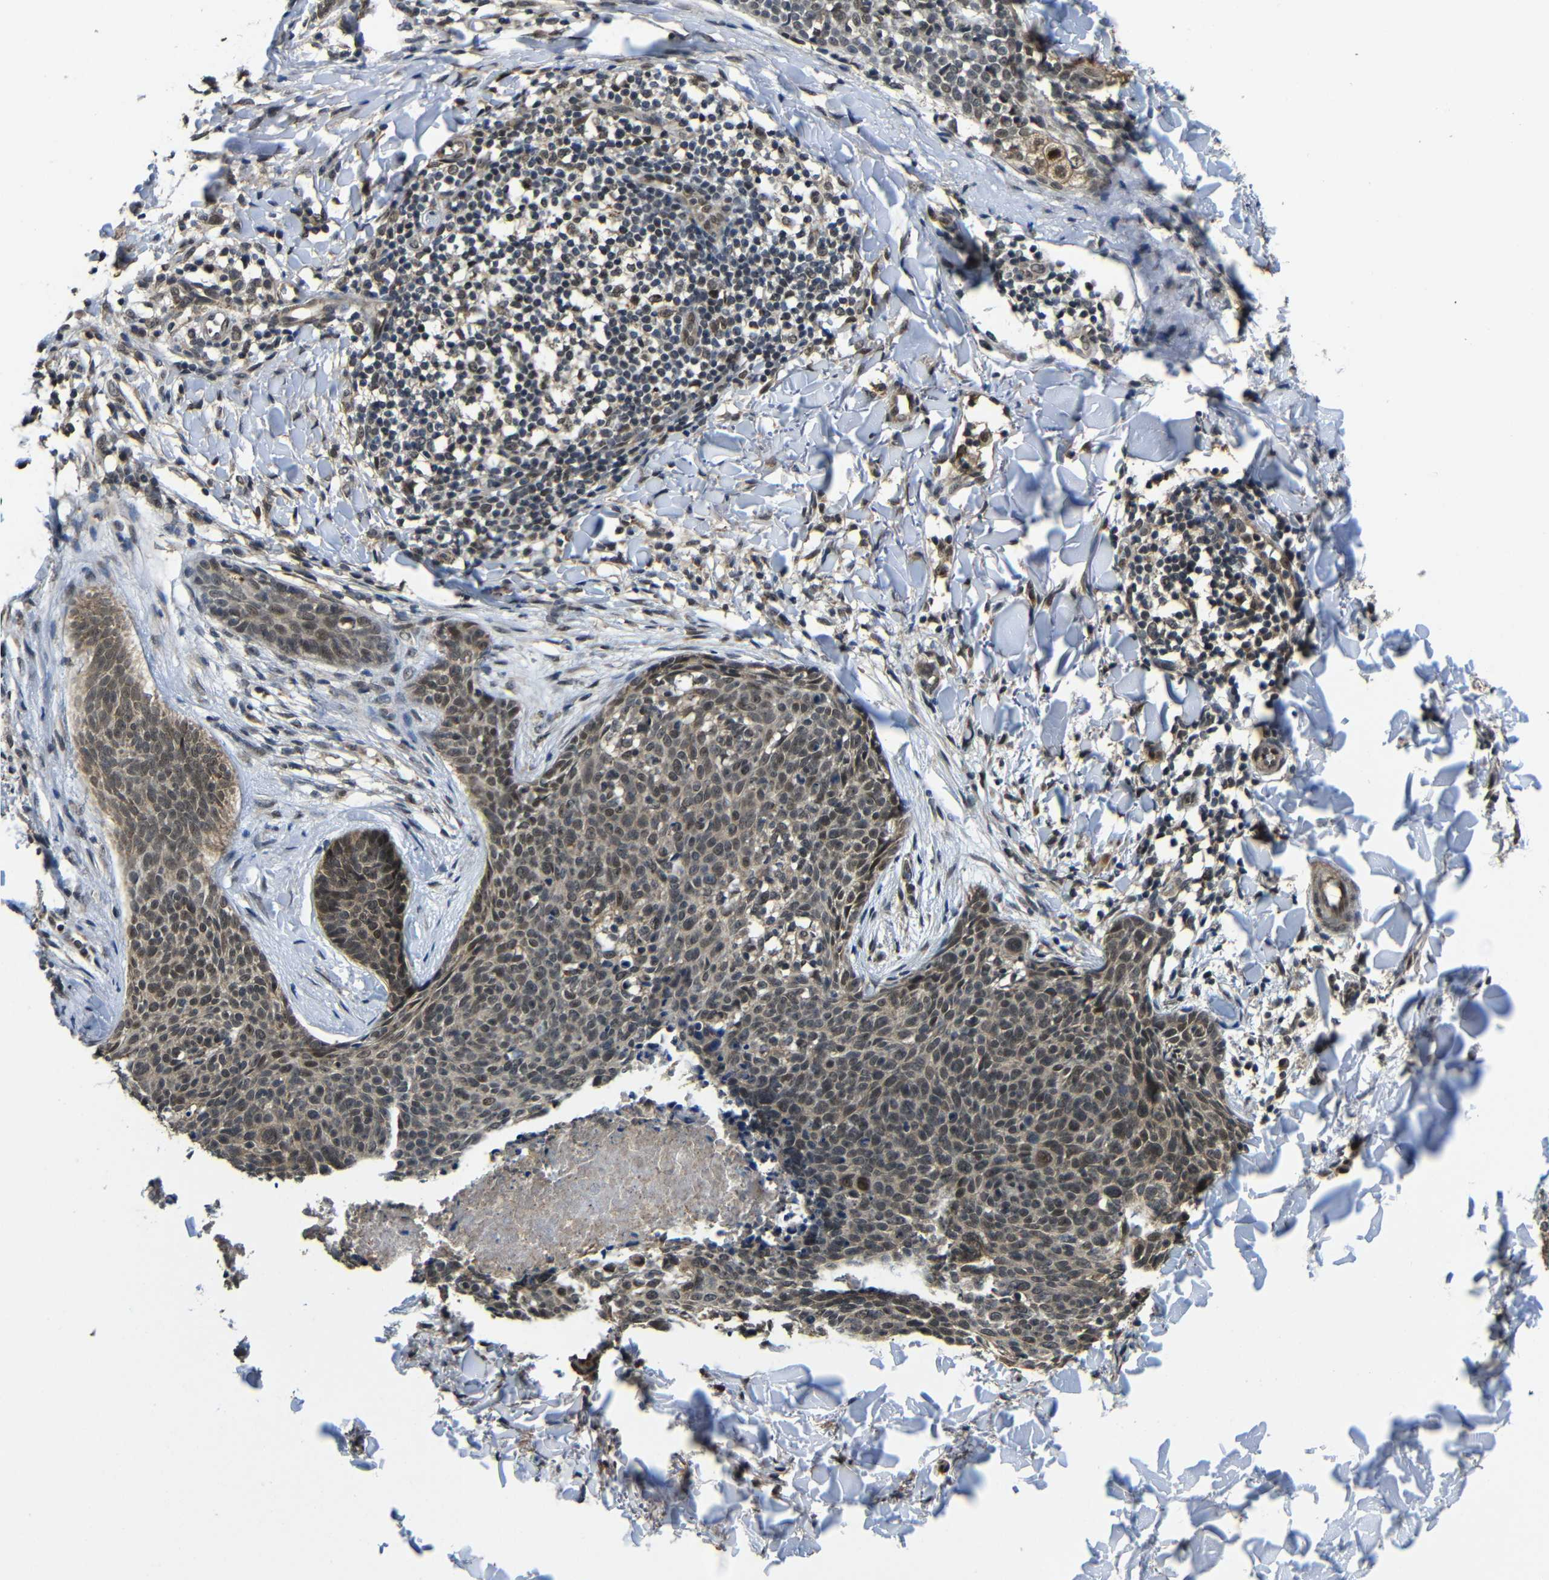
{"staining": {"intensity": "weak", "quantity": ">75%", "location": "cytoplasmic/membranous,nuclear"}, "tissue": "skin cancer", "cell_type": "Tumor cells", "image_type": "cancer", "snomed": [{"axis": "morphology", "description": "Normal tissue, NOS"}, {"axis": "morphology", "description": "Basal cell carcinoma"}, {"axis": "topography", "description": "Skin"}], "caption": "Skin cancer (basal cell carcinoma) was stained to show a protein in brown. There is low levels of weak cytoplasmic/membranous and nuclear positivity in approximately >75% of tumor cells.", "gene": "FAM172A", "patient": {"sex": "female", "age": 57}}